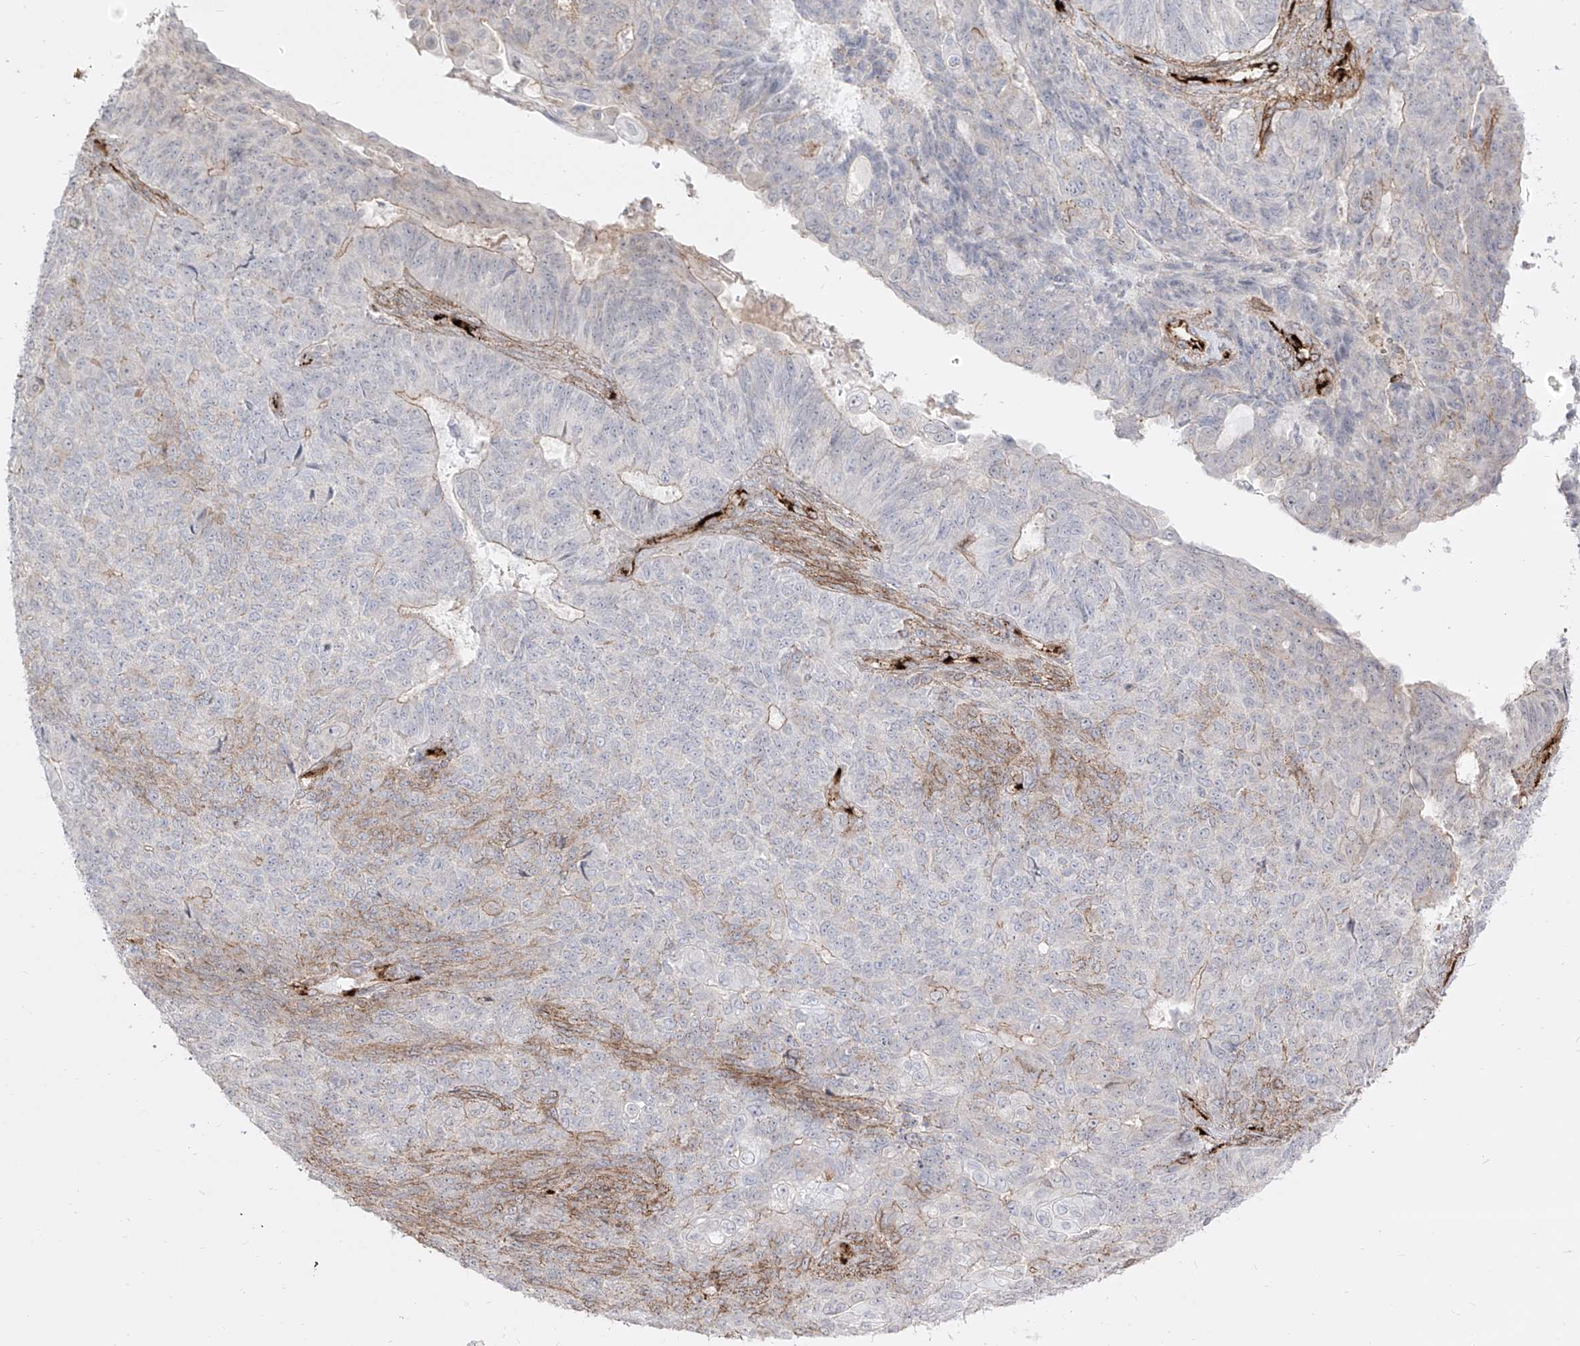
{"staining": {"intensity": "weak", "quantity": "<25%", "location": "cytoplasmic/membranous"}, "tissue": "endometrial cancer", "cell_type": "Tumor cells", "image_type": "cancer", "snomed": [{"axis": "morphology", "description": "Adenocarcinoma, NOS"}, {"axis": "topography", "description": "Endometrium"}], "caption": "This is an immunohistochemistry micrograph of human endometrial adenocarcinoma. There is no expression in tumor cells.", "gene": "ZGRF1", "patient": {"sex": "female", "age": 32}}